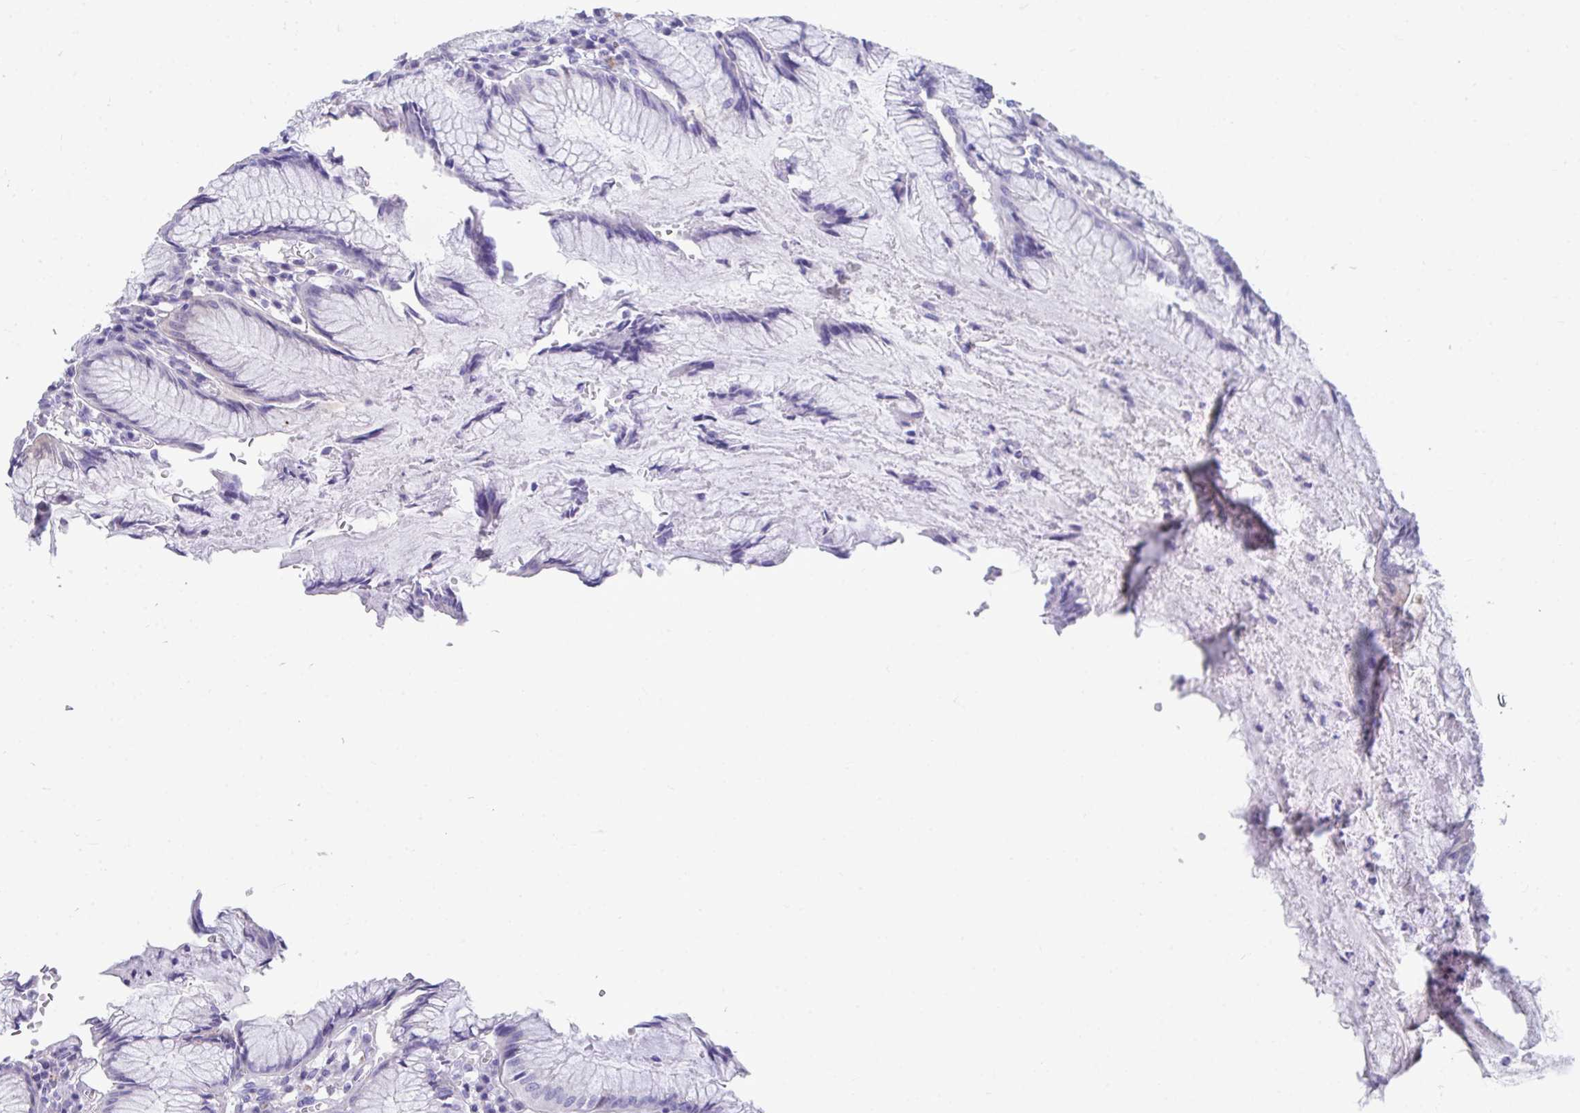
{"staining": {"intensity": "moderate", "quantity": "<25%", "location": "cytoplasmic/membranous"}, "tissue": "stomach", "cell_type": "Glandular cells", "image_type": "normal", "snomed": [{"axis": "morphology", "description": "Normal tissue, NOS"}, {"axis": "topography", "description": "Stomach"}], "caption": "IHC of normal human stomach exhibits low levels of moderate cytoplasmic/membranous expression in approximately <25% of glandular cells.", "gene": "COA5", "patient": {"sex": "male", "age": 55}}